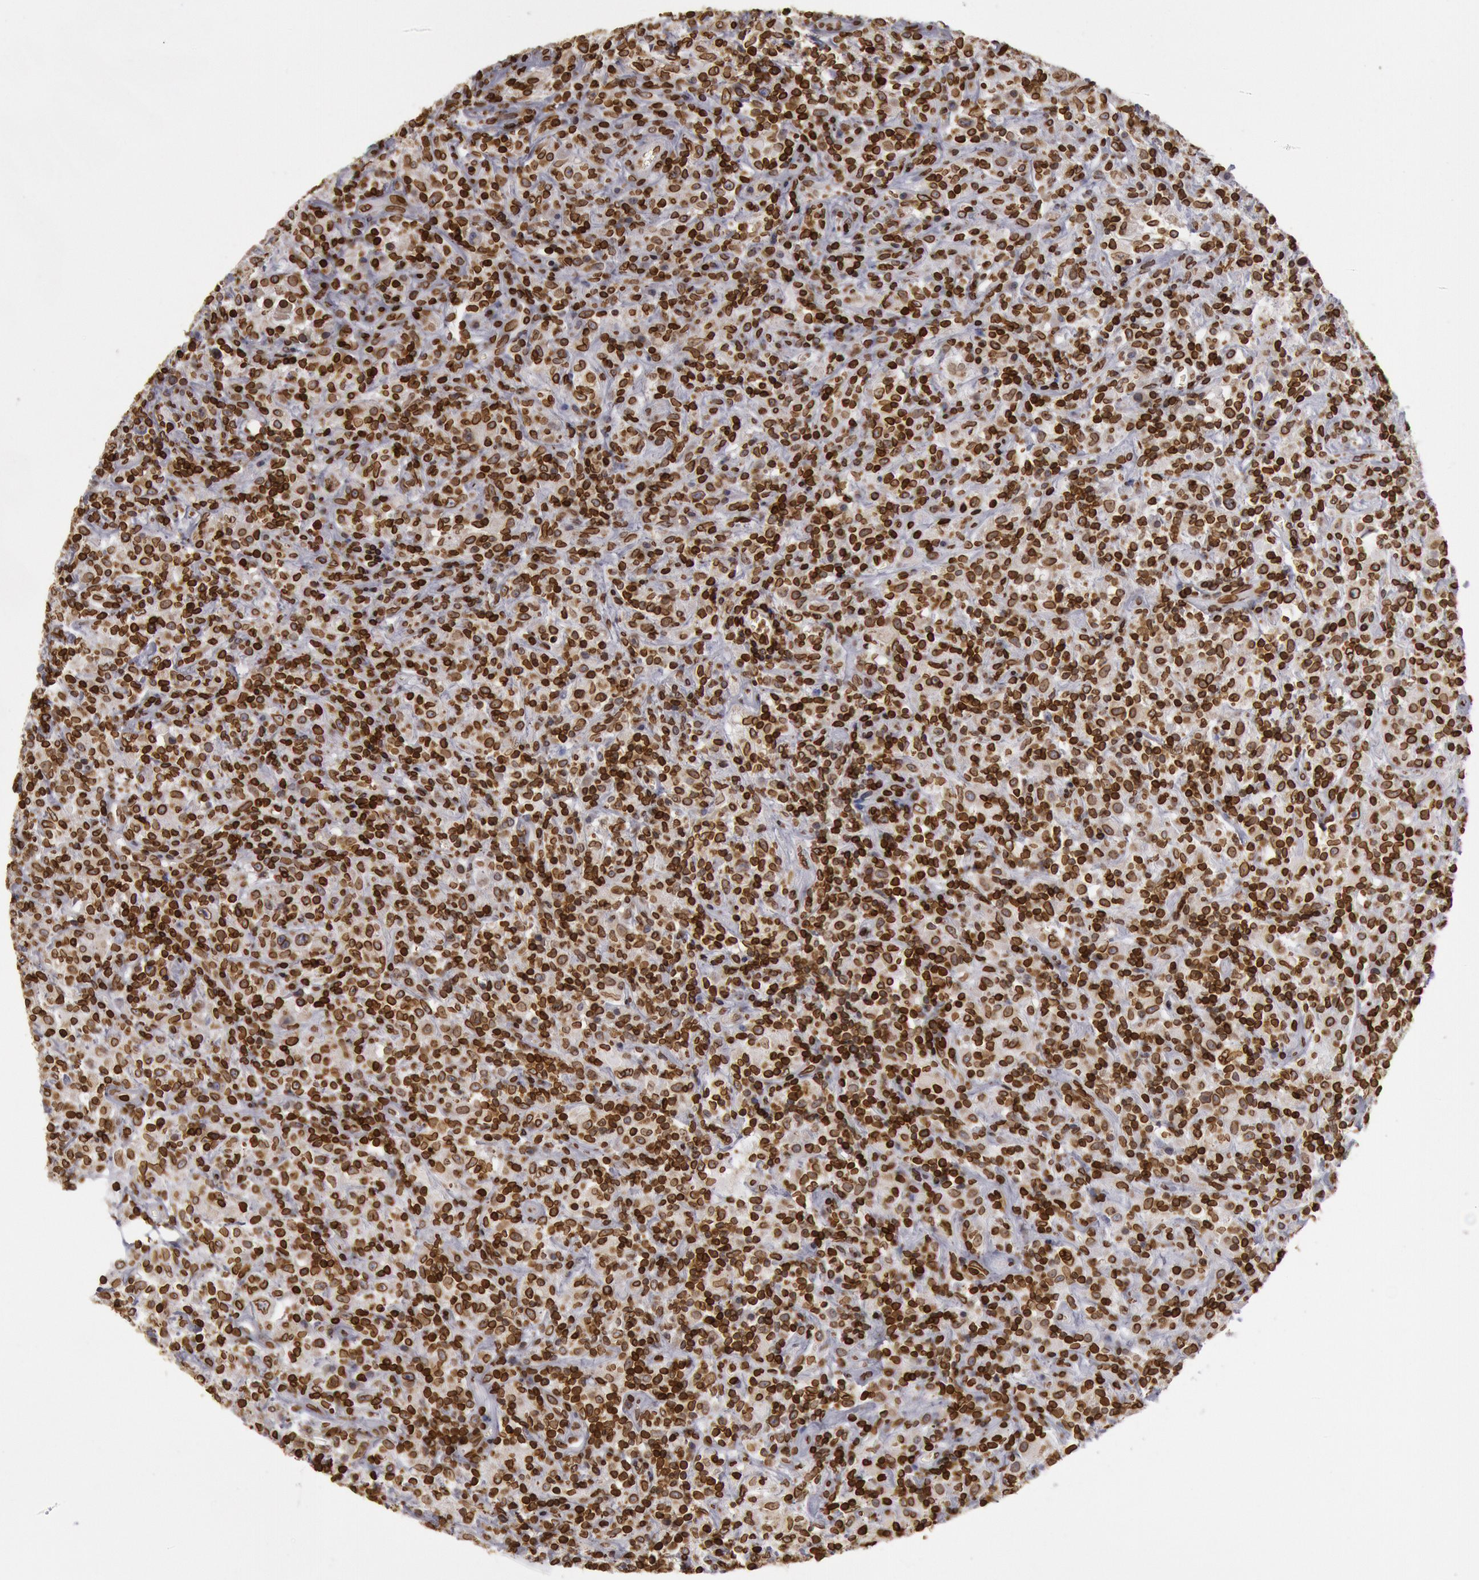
{"staining": {"intensity": "strong", "quantity": ">75%", "location": "cytoplasmic/membranous,nuclear"}, "tissue": "lymphoma", "cell_type": "Tumor cells", "image_type": "cancer", "snomed": [{"axis": "morphology", "description": "Hodgkin's disease, NOS"}, {"axis": "topography", "description": "Lymph node"}], "caption": "Immunohistochemical staining of human Hodgkin's disease demonstrates high levels of strong cytoplasmic/membranous and nuclear protein staining in about >75% of tumor cells. The protein of interest is stained brown, and the nuclei are stained in blue (DAB IHC with brightfield microscopy, high magnification).", "gene": "SUN2", "patient": {"sex": "male", "age": 46}}